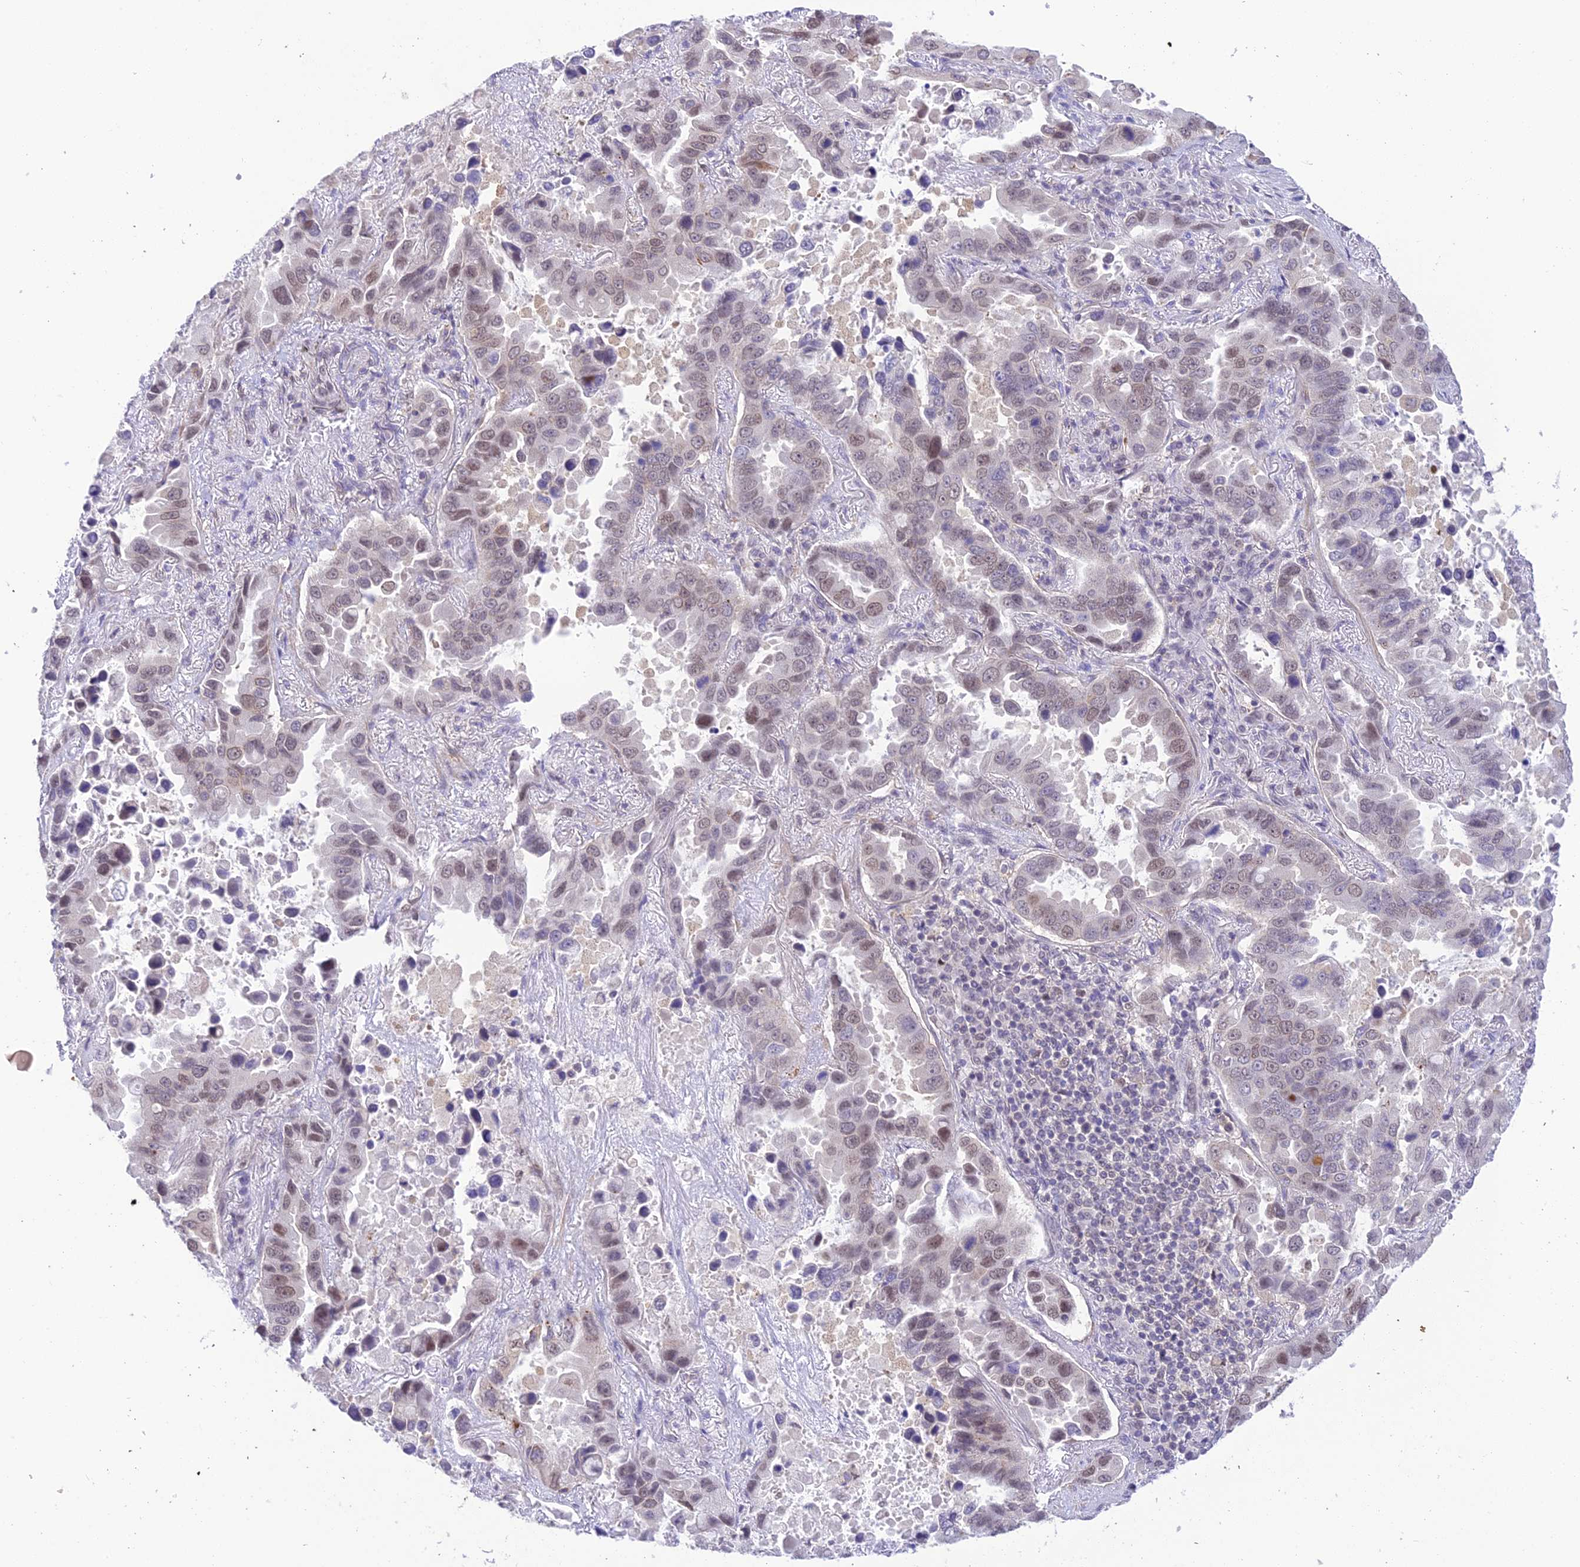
{"staining": {"intensity": "weak", "quantity": "25%-75%", "location": "nuclear"}, "tissue": "lung cancer", "cell_type": "Tumor cells", "image_type": "cancer", "snomed": [{"axis": "morphology", "description": "Adenocarcinoma, NOS"}, {"axis": "topography", "description": "Lung"}], "caption": "DAB immunohistochemical staining of human lung cancer reveals weak nuclear protein staining in approximately 25%-75% of tumor cells.", "gene": "BMT2", "patient": {"sex": "male", "age": 64}}